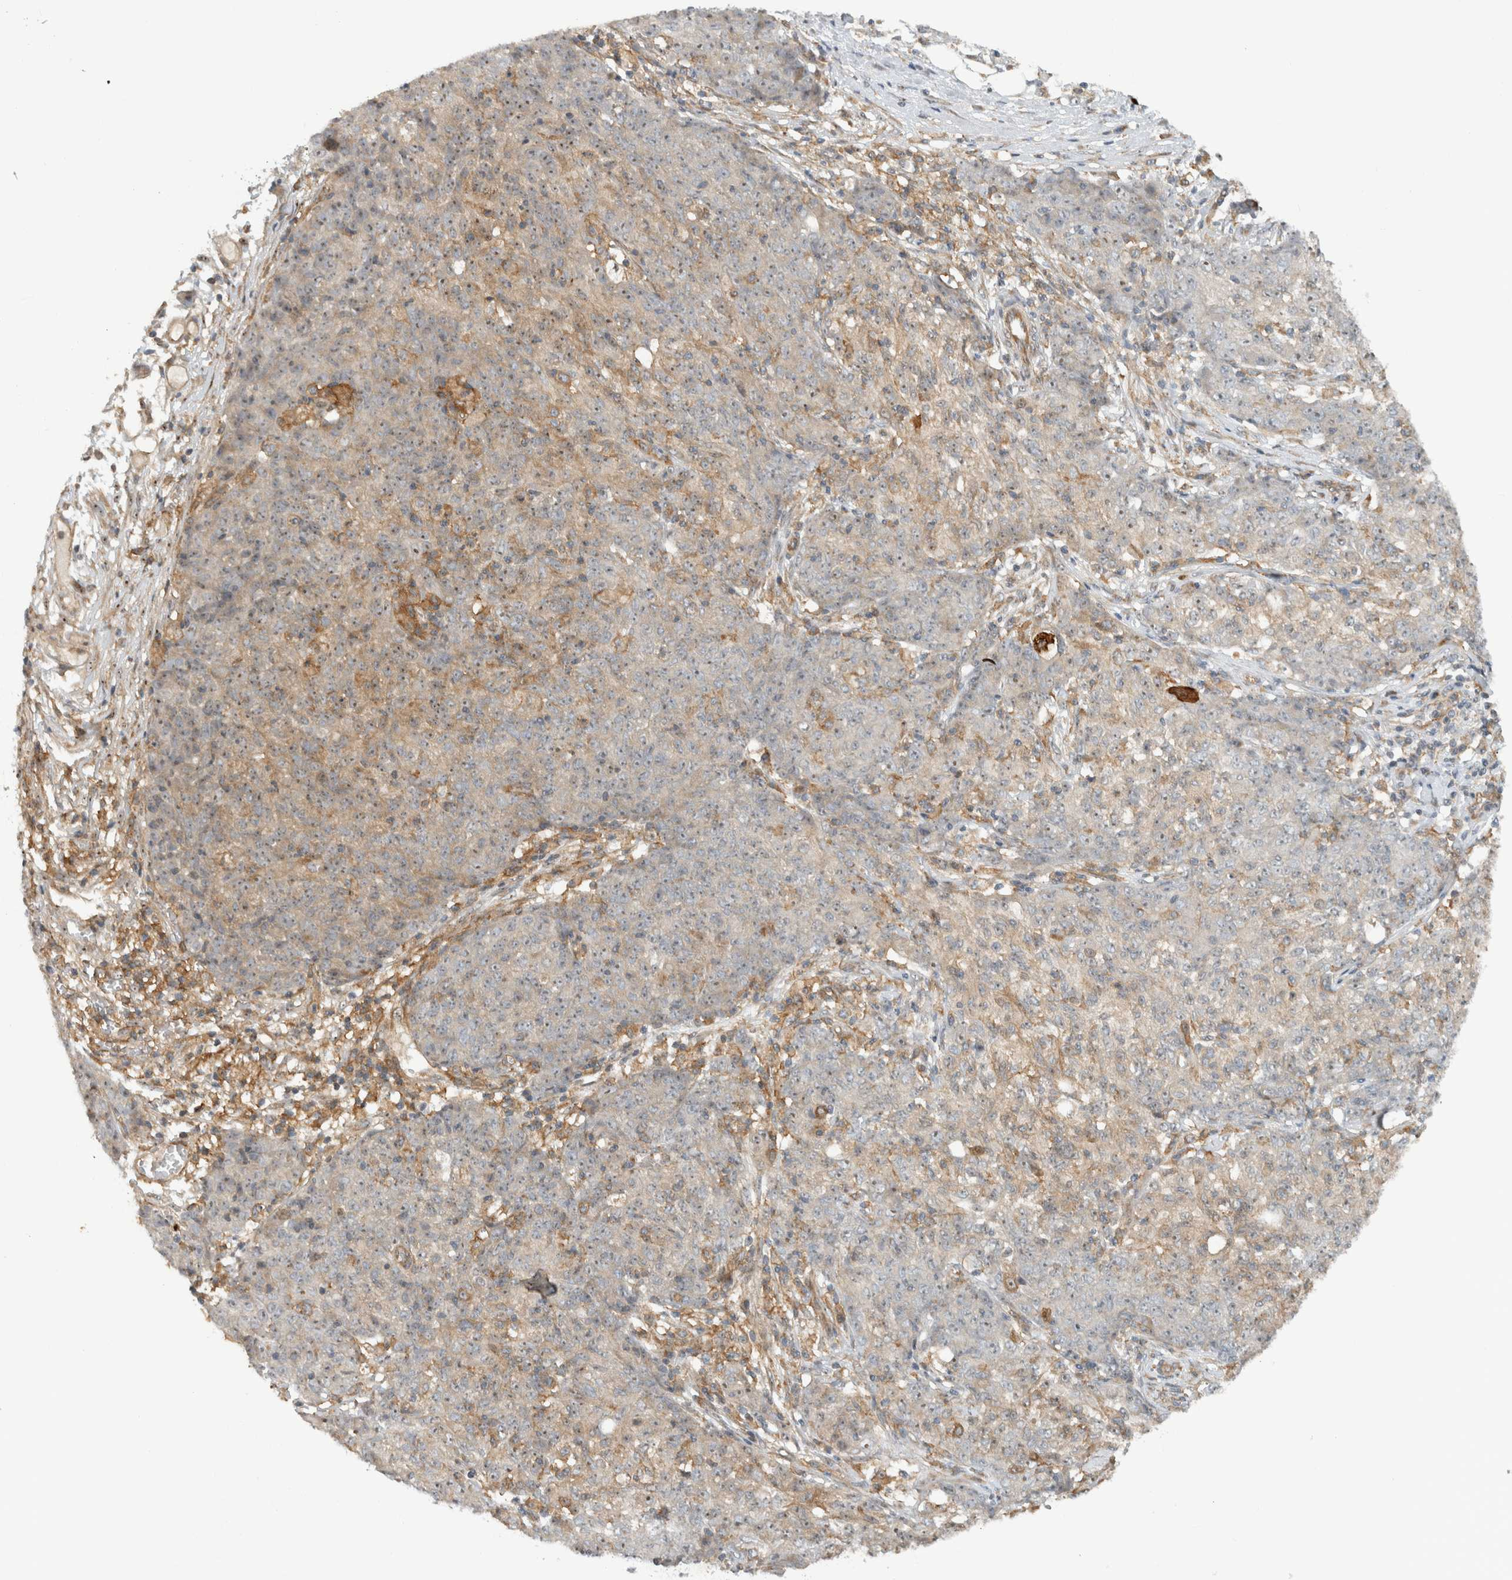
{"staining": {"intensity": "weak", "quantity": "25%-75%", "location": "cytoplasmic/membranous,nuclear"}, "tissue": "ovarian cancer", "cell_type": "Tumor cells", "image_type": "cancer", "snomed": [{"axis": "morphology", "description": "Carcinoma, endometroid"}, {"axis": "topography", "description": "Ovary"}], "caption": "This micrograph shows immunohistochemistry staining of ovarian endometroid carcinoma, with low weak cytoplasmic/membranous and nuclear expression in about 25%-75% of tumor cells.", "gene": "WASF2", "patient": {"sex": "female", "age": 42}}